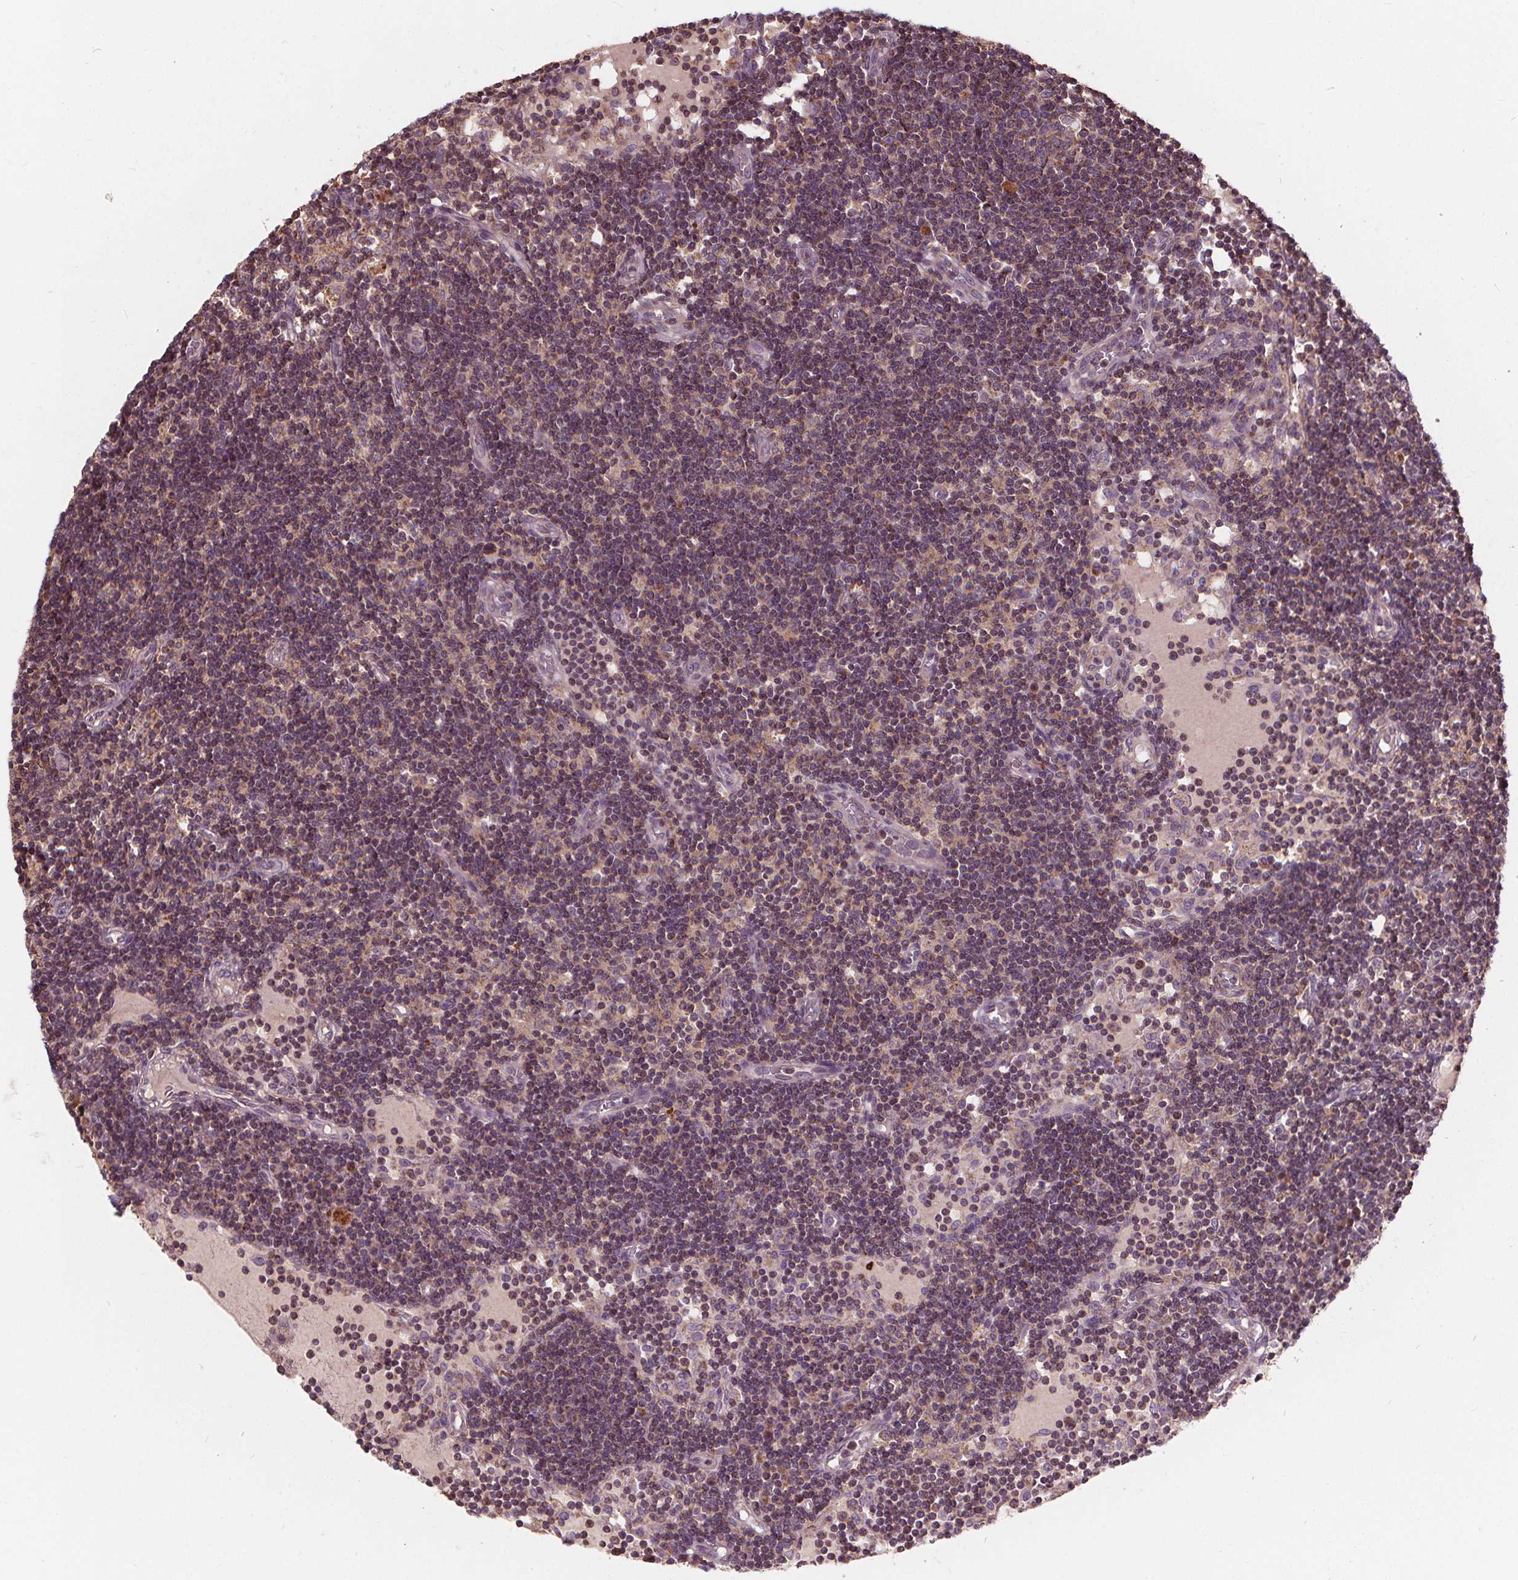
{"staining": {"intensity": "weak", "quantity": "25%-75%", "location": "cytoplasmic/membranous"}, "tissue": "lymph node", "cell_type": "Non-germinal center cells", "image_type": "normal", "snomed": [{"axis": "morphology", "description": "Normal tissue, NOS"}, {"axis": "topography", "description": "Lymph node"}], "caption": "Protein staining of benign lymph node demonstrates weak cytoplasmic/membranous expression in approximately 25%-75% of non-germinal center cells. (DAB (3,3'-diaminobenzidine) = brown stain, brightfield microscopy at high magnification).", "gene": "ORAI2", "patient": {"sex": "female", "age": 72}}